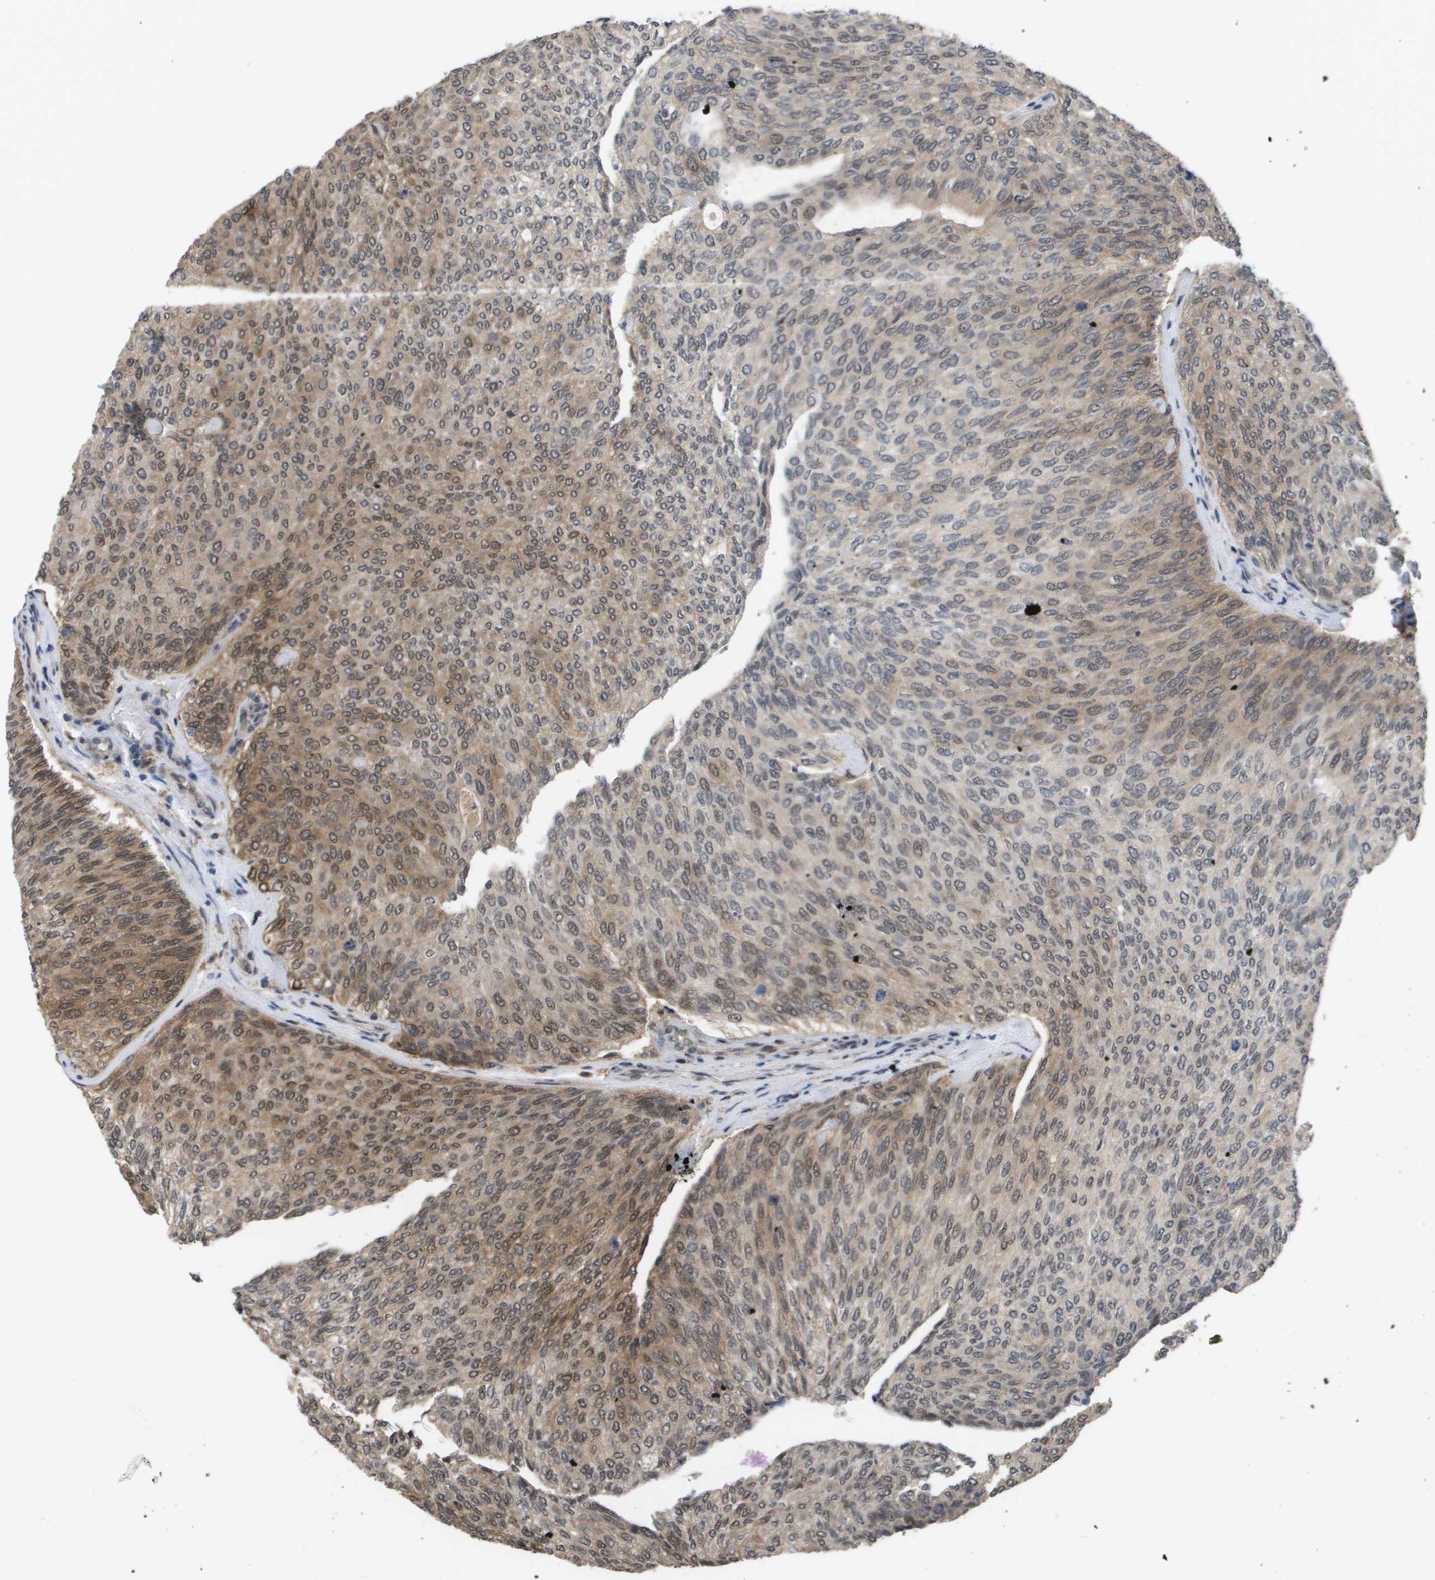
{"staining": {"intensity": "moderate", "quantity": "<25%", "location": "cytoplasmic/membranous"}, "tissue": "urothelial cancer", "cell_type": "Tumor cells", "image_type": "cancer", "snomed": [{"axis": "morphology", "description": "Urothelial carcinoma, Low grade"}, {"axis": "topography", "description": "Urinary bladder"}], "caption": "Protein staining of urothelial cancer tissue exhibits moderate cytoplasmic/membranous expression in about <25% of tumor cells.", "gene": "AMBRA1", "patient": {"sex": "female", "age": 79}}